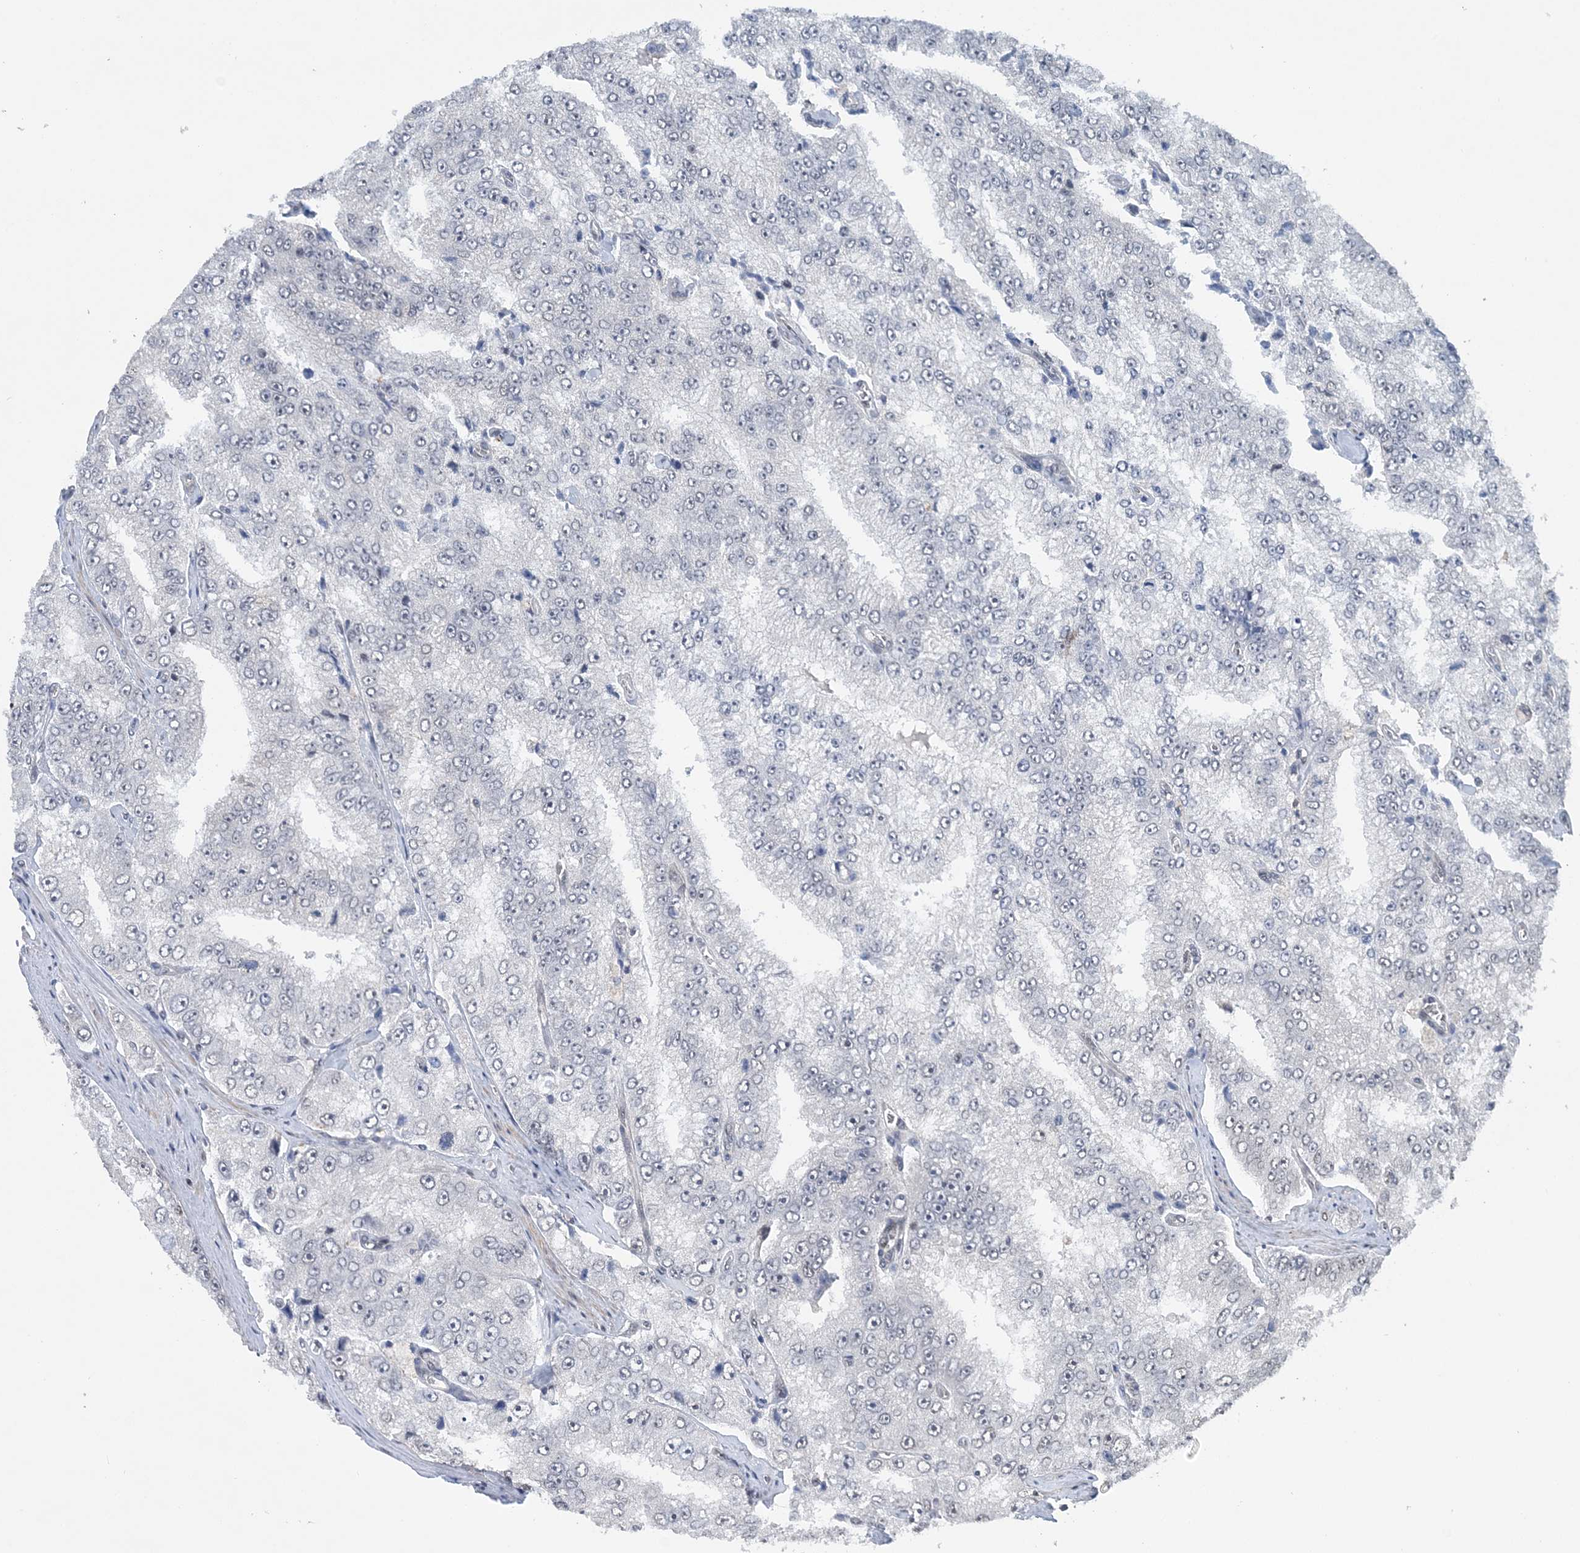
{"staining": {"intensity": "negative", "quantity": "none", "location": "none"}, "tissue": "prostate cancer", "cell_type": "Tumor cells", "image_type": "cancer", "snomed": [{"axis": "morphology", "description": "Adenocarcinoma, High grade"}, {"axis": "topography", "description": "Prostate"}], "caption": "The image shows no staining of tumor cells in prostate cancer (adenocarcinoma (high-grade)).", "gene": "CCDC152", "patient": {"sex": "male", "age": 58}}